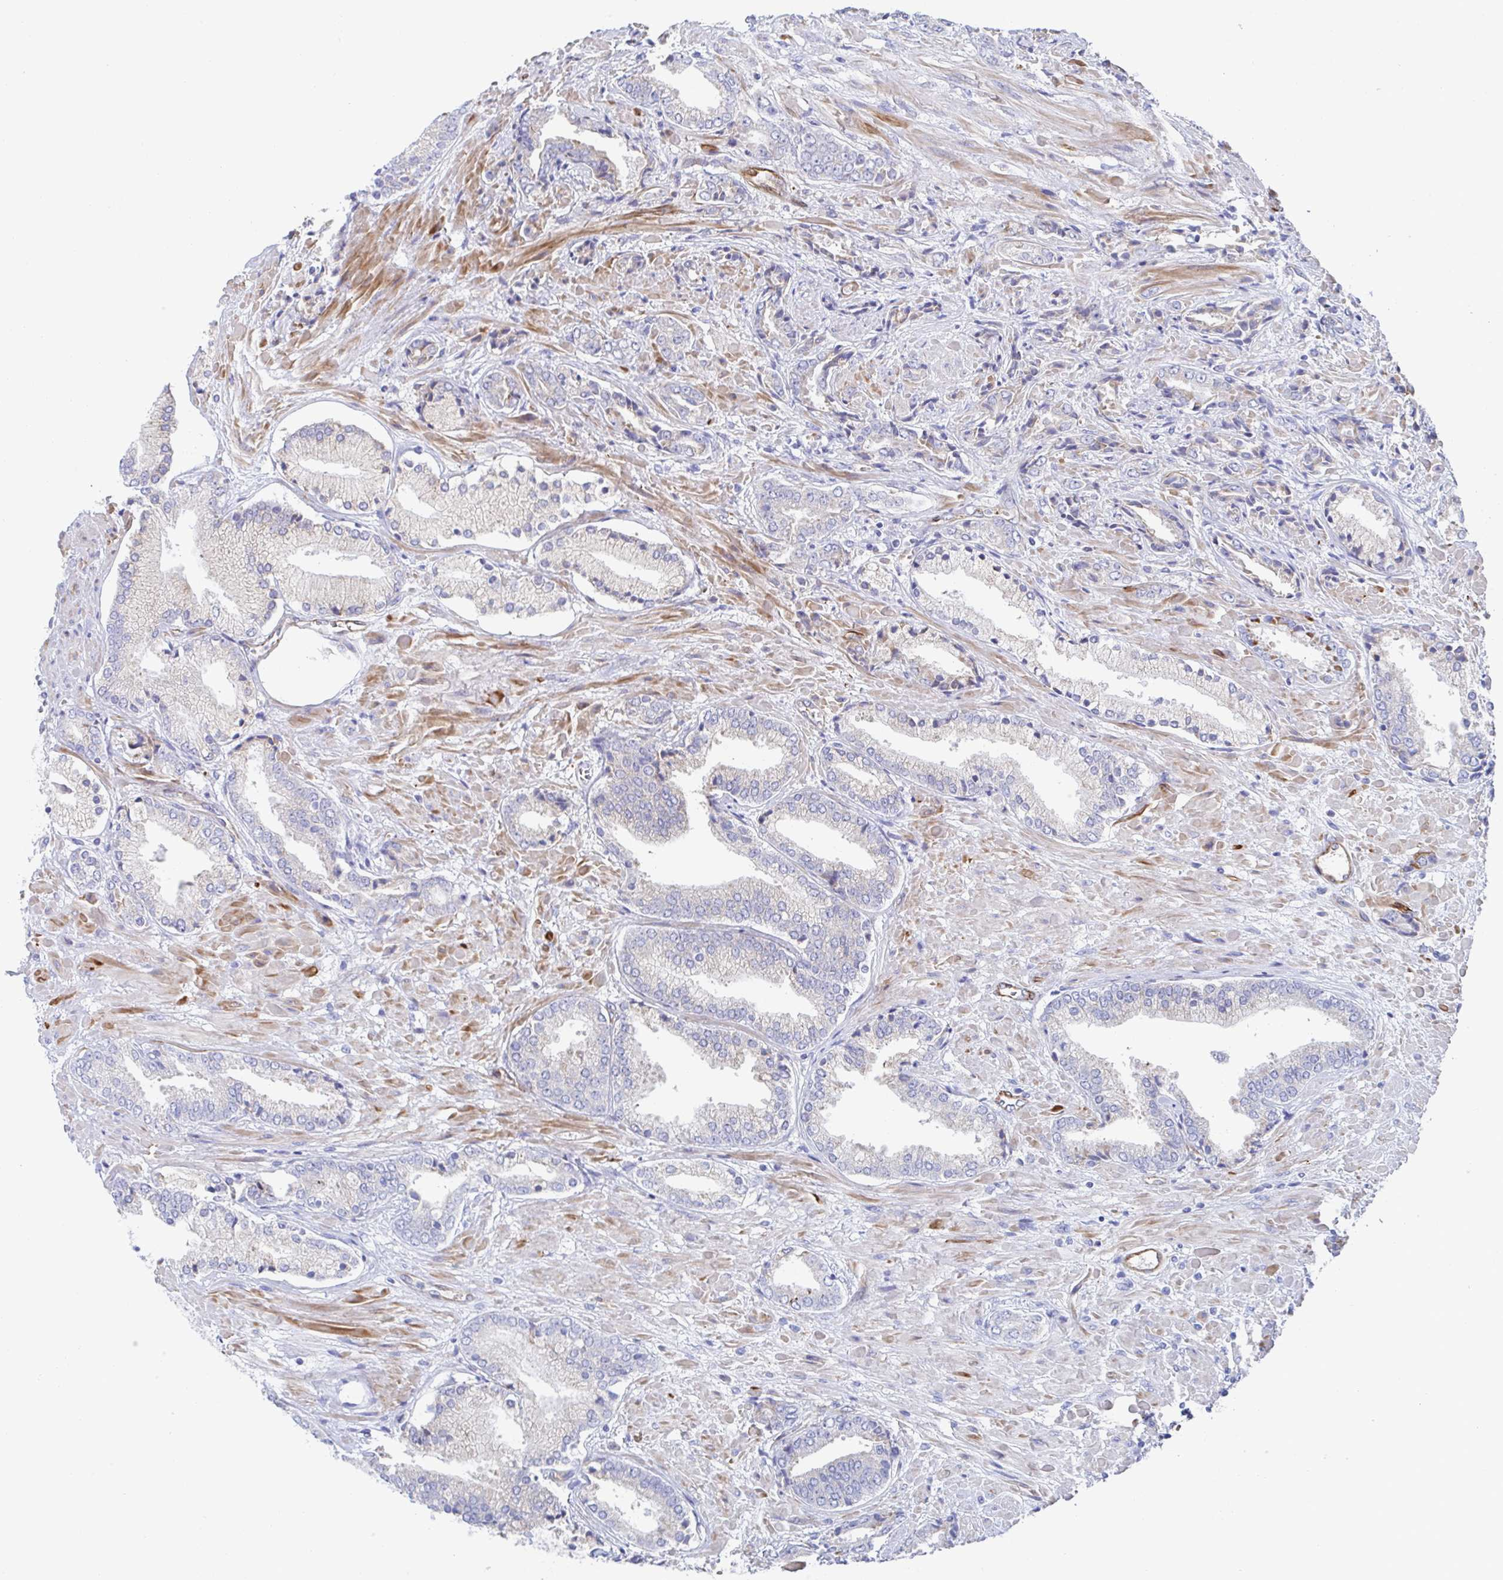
{"staining": {"intensity": "negative", "quantity": "none", "location": "none"}, "tissue": "prostate cancer", "cell_type": "Tumor cells", "image_type": "cancer", "snomed": [{"axis": "morphology", "description": "Adenocarcinoma, High grade"}, {"axis": "topography", "description": "Prostate"}], "caption": "This is a photomicrograph of immunohistochemistry staining of high-grade adenocarcinoma (prostate), which shows no staining in tumor cells.", "gene": "KLC3", "patient": {"sex": "male", "age": 56}}